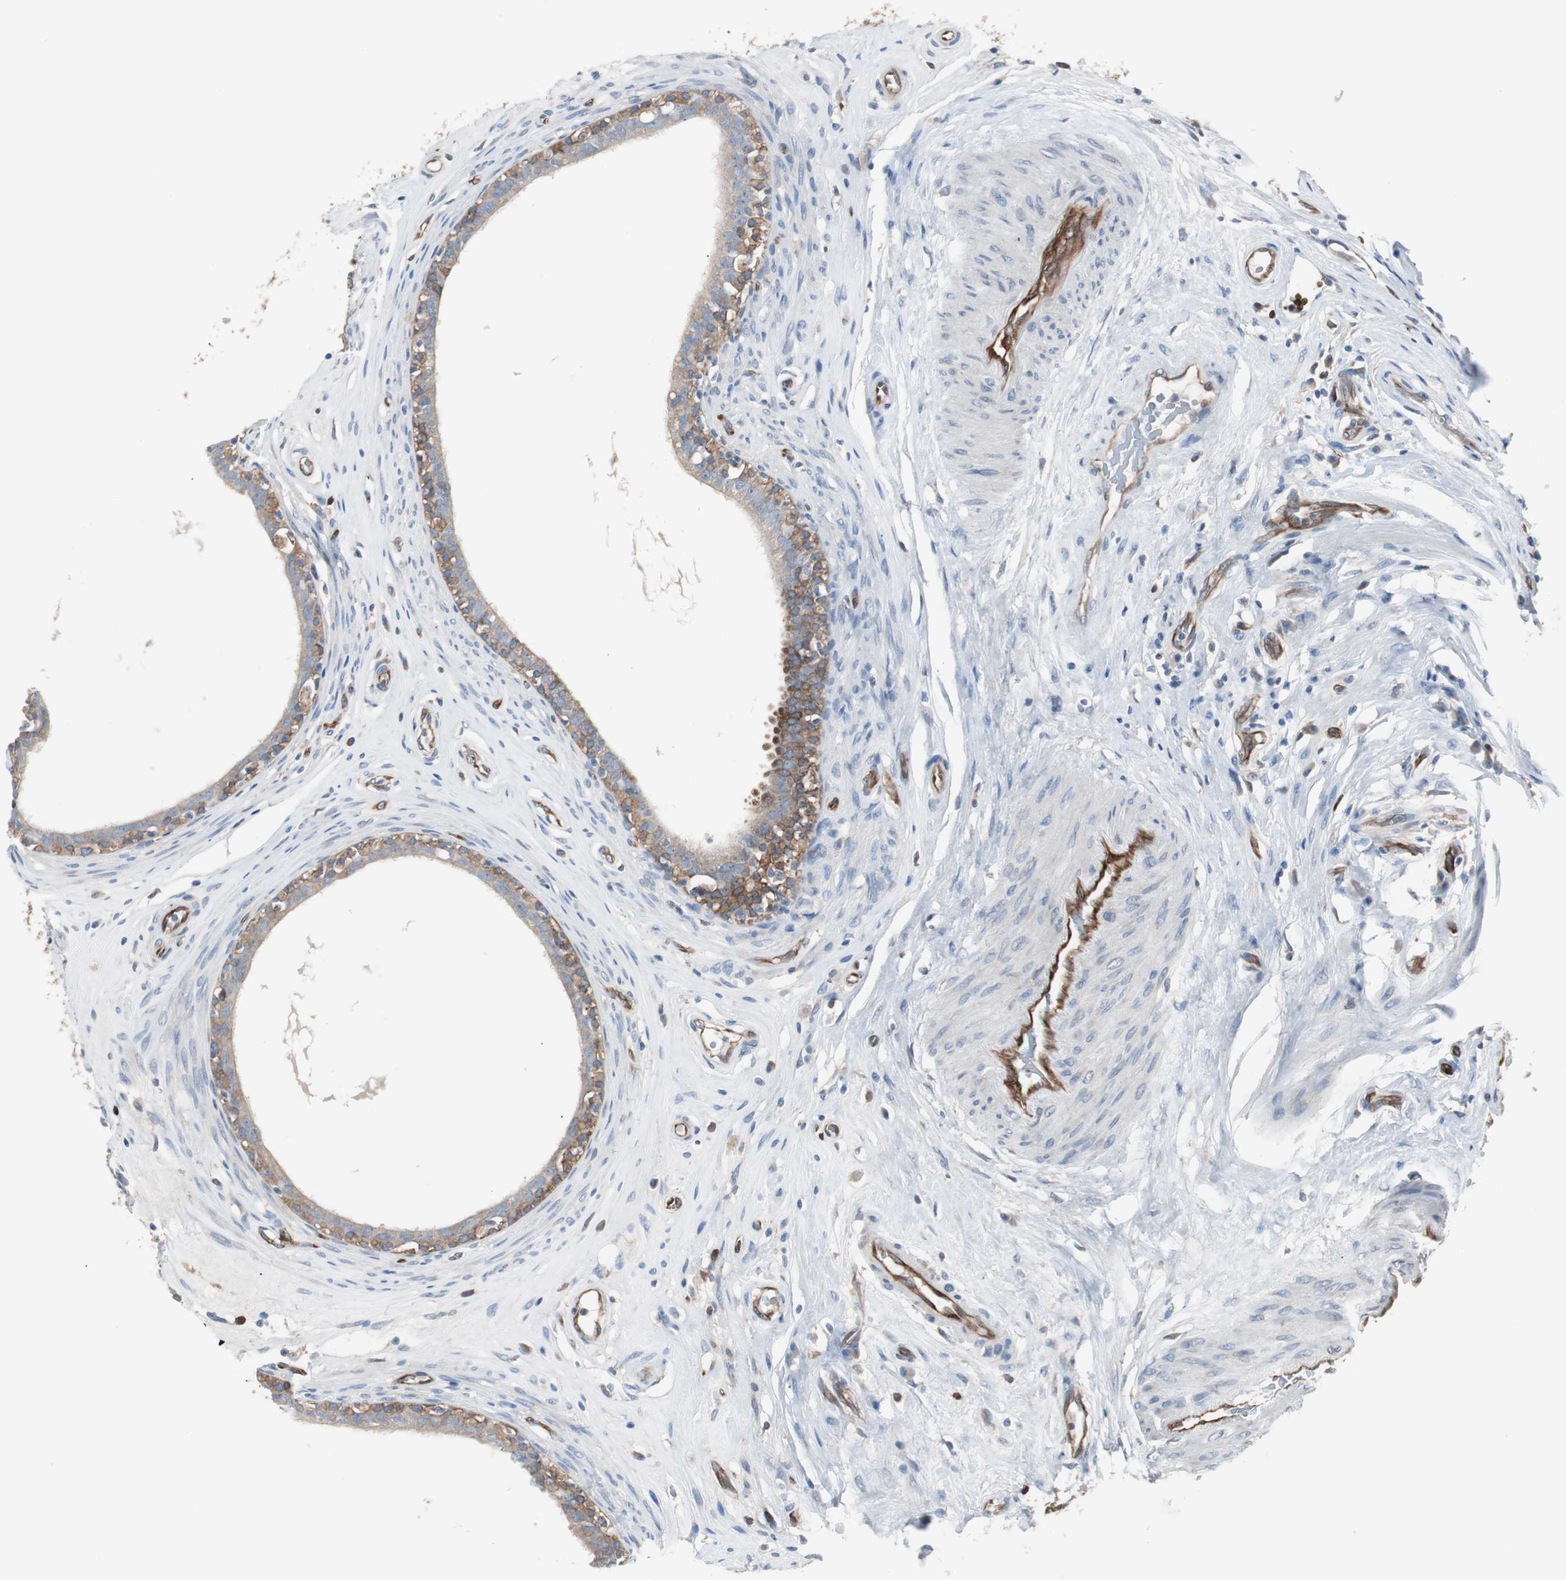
{"staining": {"intensity": "moderate", "quantity": ">75%", "location": "cytoplasmic/membranous"}, "tissue": "epididymis", "cell_type": "Glandular cells", "image_type": "normal", "snomed": [{"axis": "morphology", "description": "Normal tissue, NOS"}, {"axis": "morphology", "description": "Inflammation, NOS"}, {"axis": "topography", "description": "Epididymis"}], "caption": "A micrograph of epididymis stained for a protein reveals moderate cytoplasmic/membranous brown staining in glandular cells.", "gene": "SWAP70", "patient": {"sex": "male", "age": 84}}